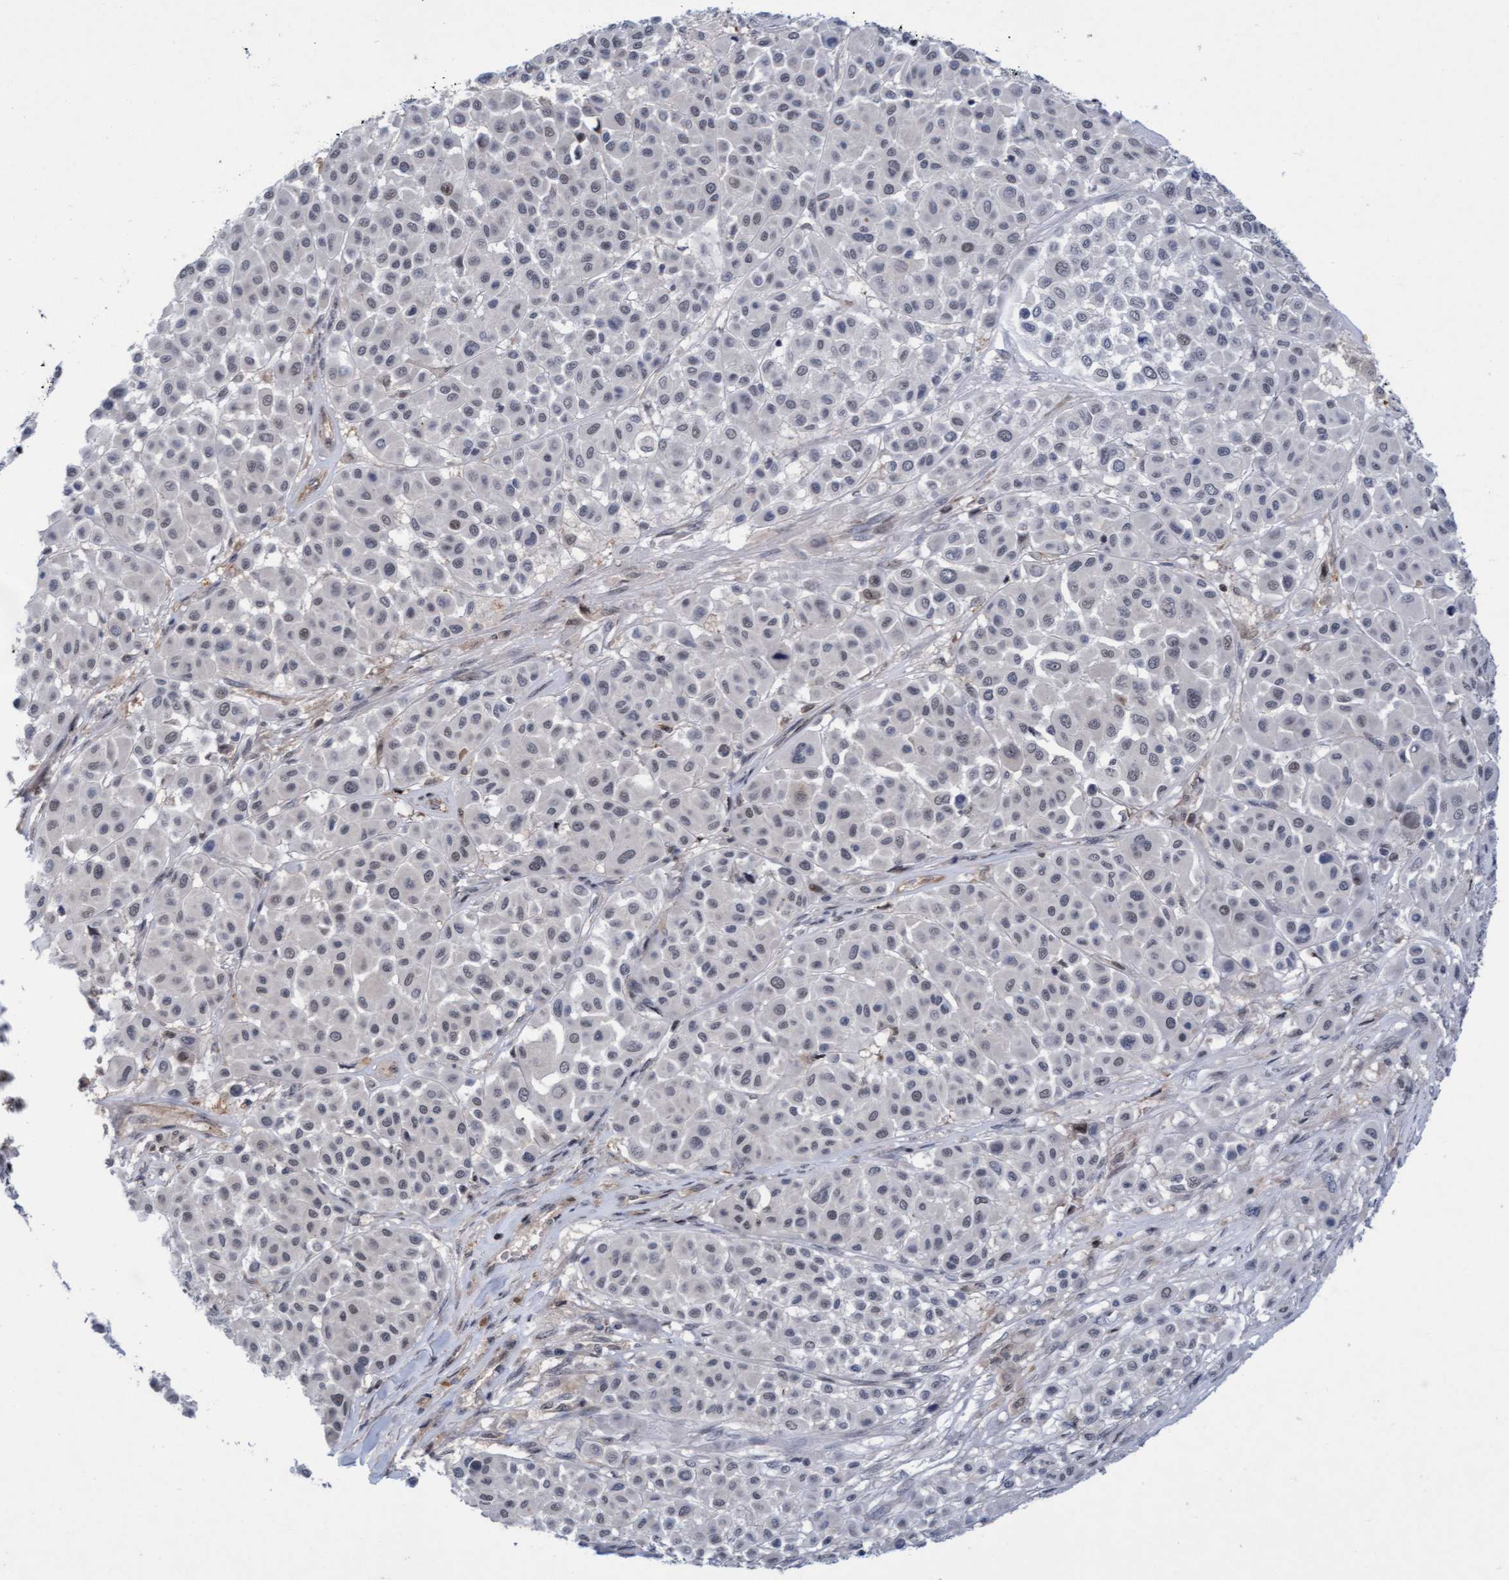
{"staining": {"intensity": "negative", "quantity": "none", "location": "none"}, "tissue": "melanoma", "cell_type": "Tumor cells", "image_type": "cancer", "snomed": [{"axis": "morphology", "description": "Malignant melanoma, Metastatic site"}, {"axis": "topography", "description": "Soft tissue"}], "caption": "Immunohistochemical staining of human melanoma reveals no significant staining in tumor cells.", "gene": "RAP1GAP2", "patient": {"sex": "male", "age": 41}}